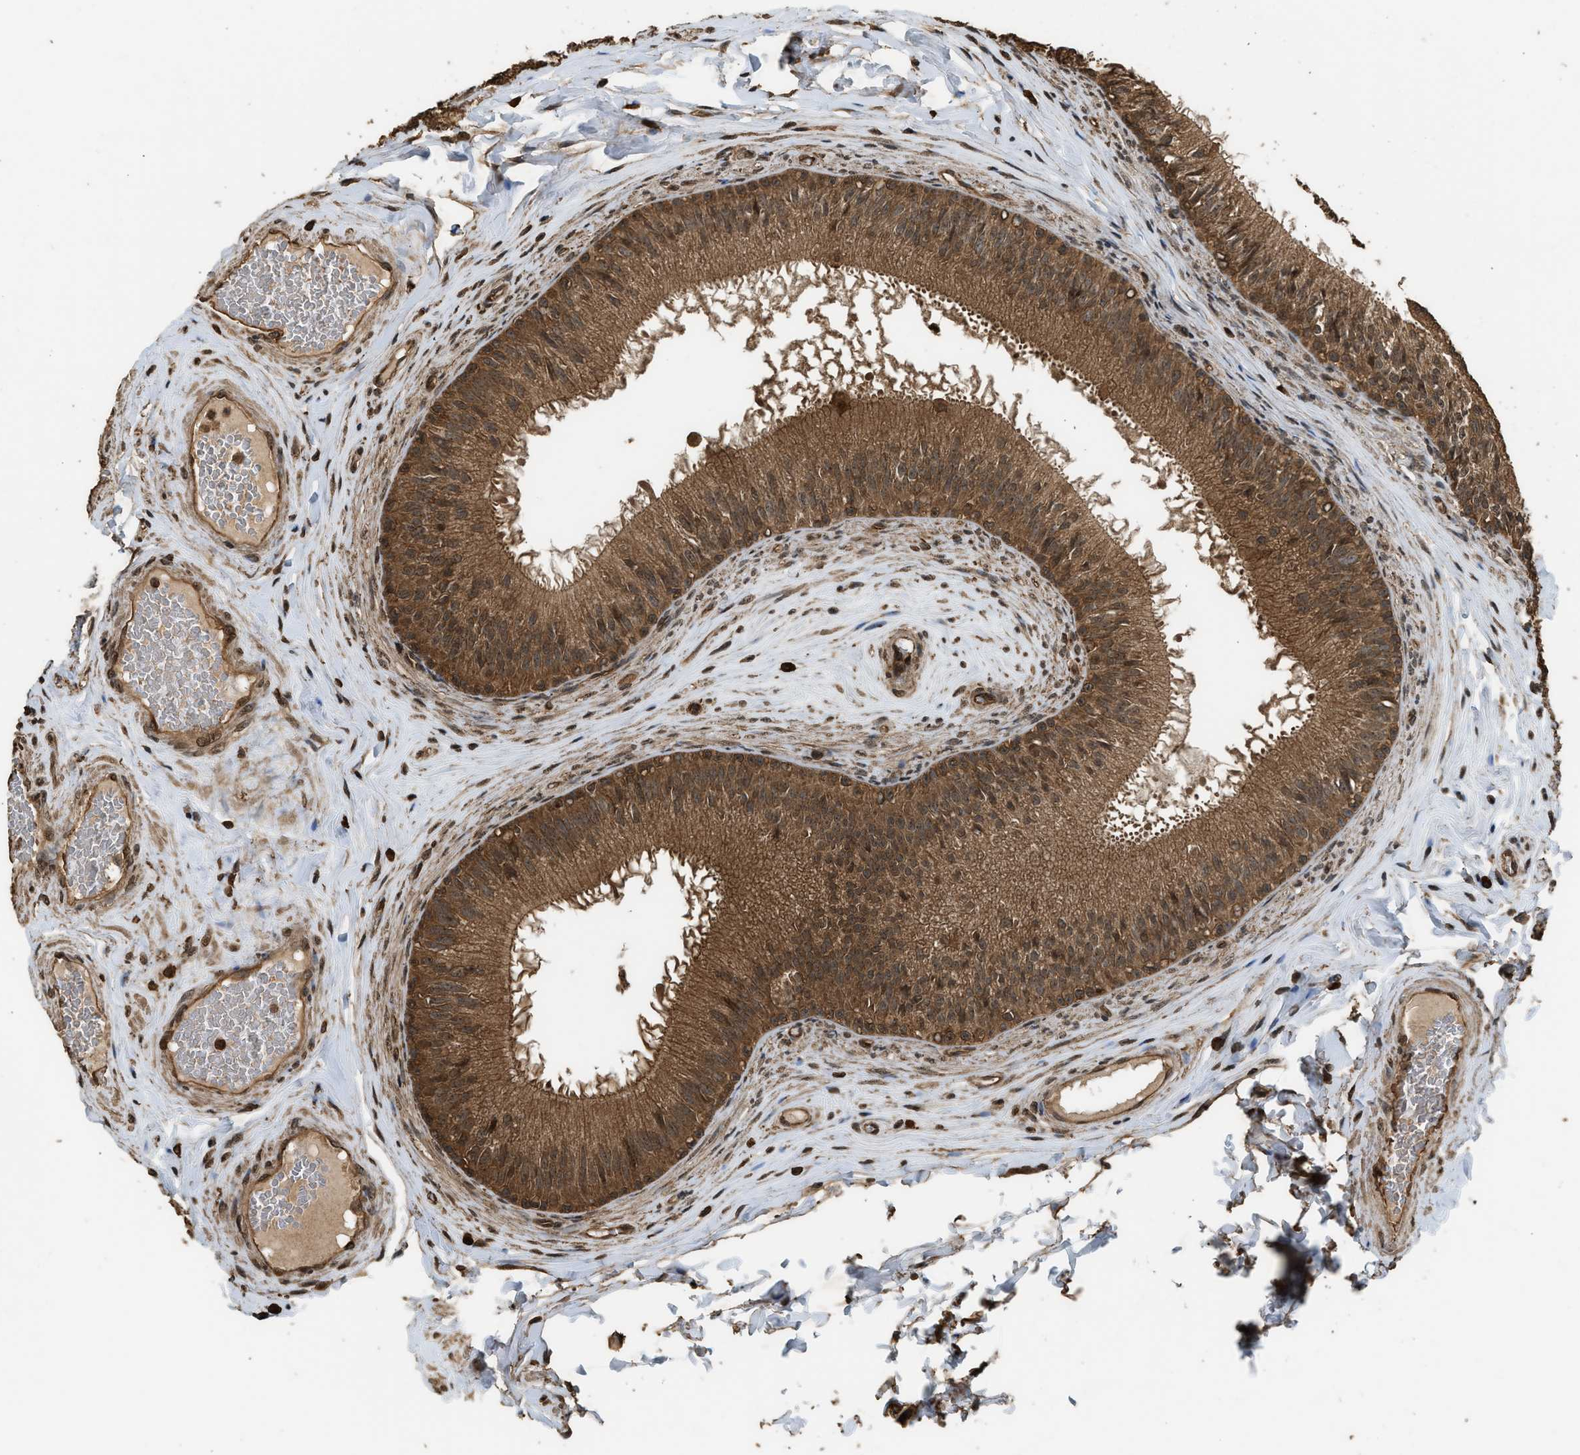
{"staining": {"intensity": "strong", "quantity": ">75%", "location": "cytoplasmic/membranous"}, "tissue": "epididymis", "cell_type": "Glandular cells", "image_type": "normal", "snomed": [{"axis": "morphology", "description": "Normal tissue, NOS"}, {"axis": "topography", "description": "Testis"}, {"axis": "topography", "description": "Epididymis"}], "caption": "Glandular cells demonstrate high levels of strong cytoplasmic/membranous positivity in about >75% of cells in unremarkable human epididymis.", "gene": "MYBL2", "patient": {"sex": "male", "age": 36}}